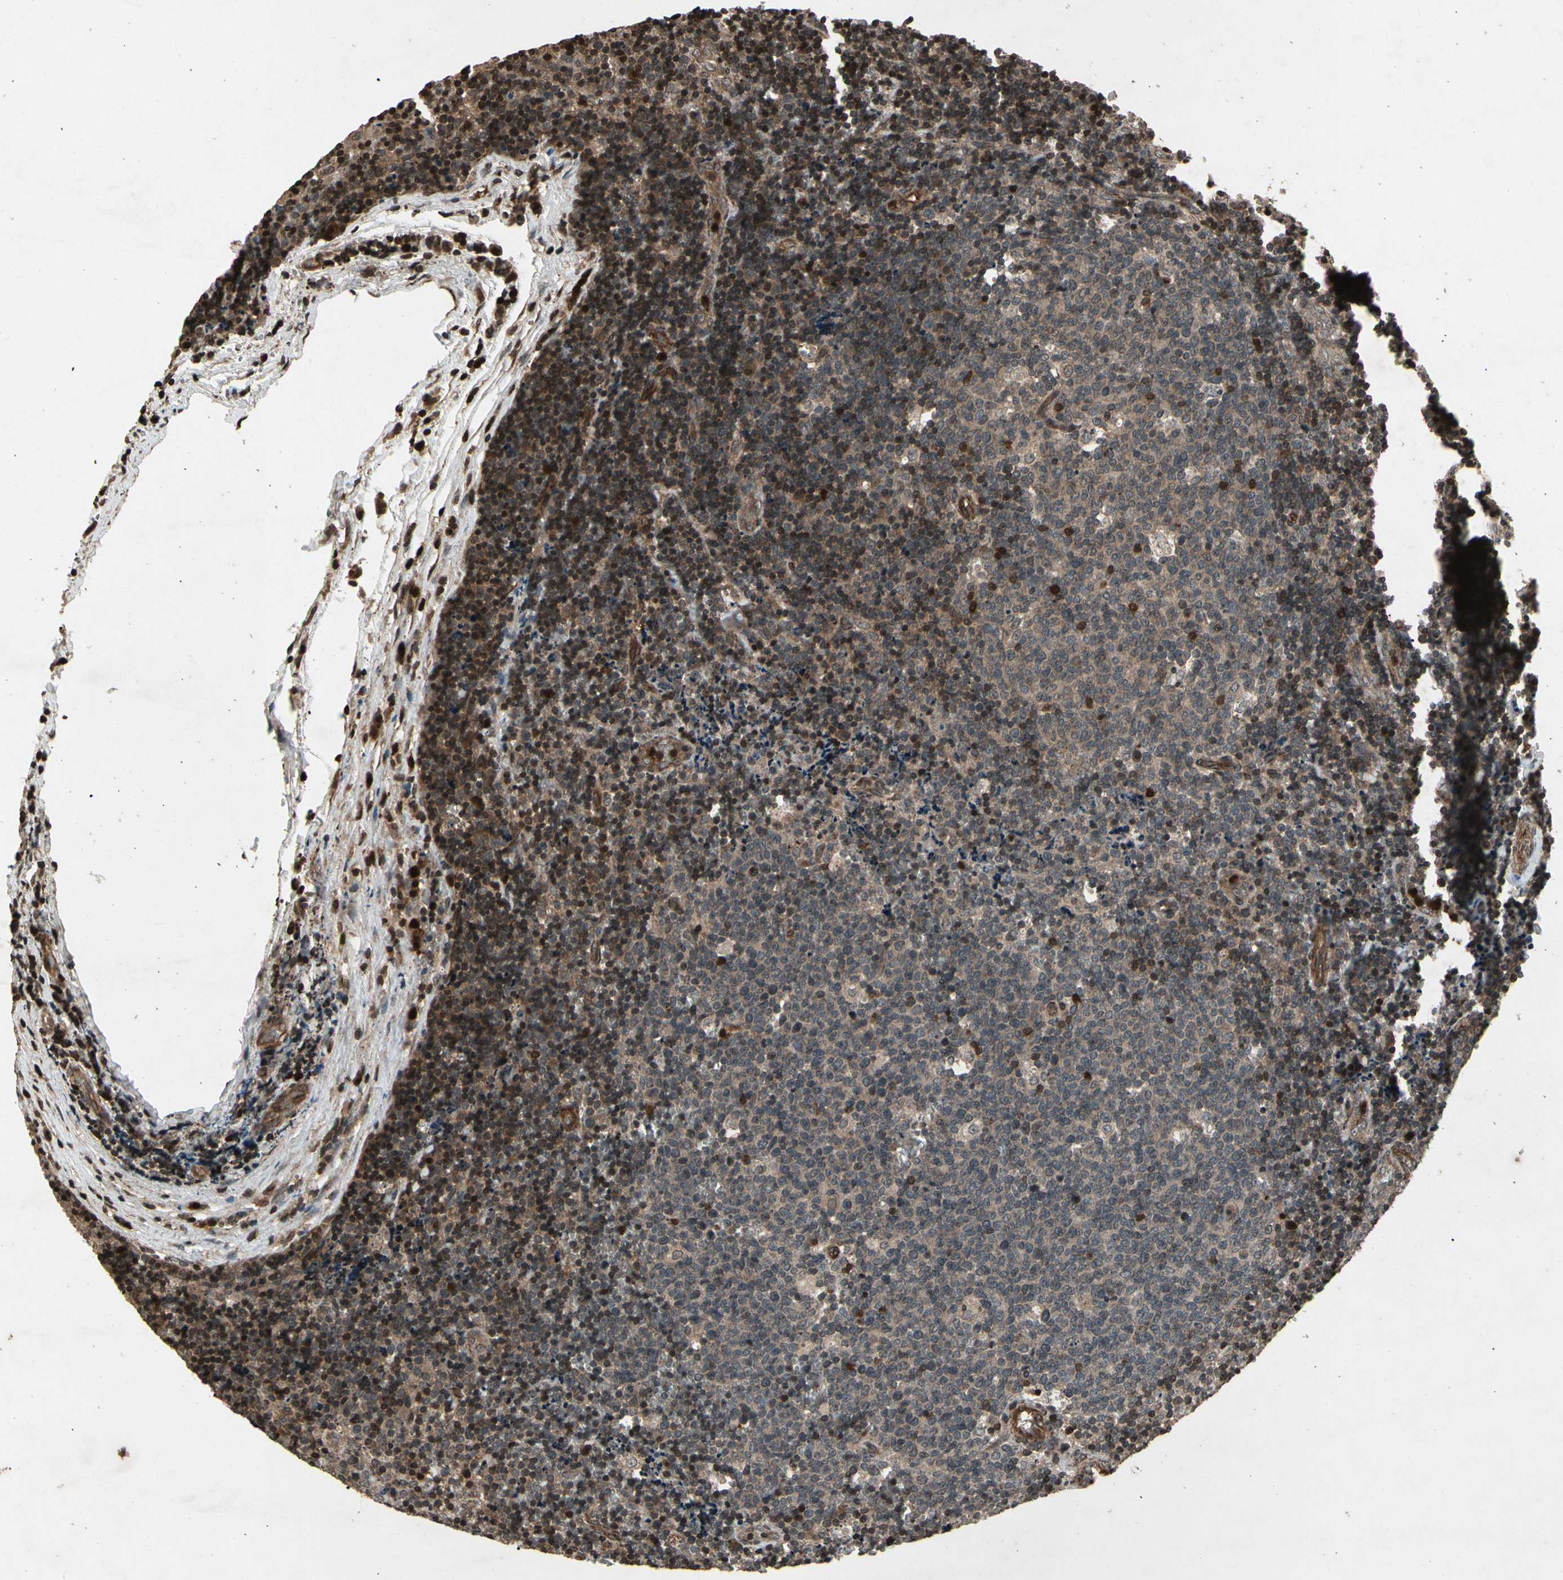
{"staining": {"intensity": "weak", "quantity": ">75%", "location": "cytoplasmic/membranous"}, "tissue": "lymph node", "cell_type": "Germinal center cells", "image_type": "normal", "snomed": [{"axis": "morphology", "description": "Normal tissue, NOS"}, {"axis": "topography", "description": "Lymph node"}, {"axis": "topography", "description": "Salivary gland"}], "caption": "Immunohistochemical staining of benign human lymph node reveals weak cytoplasmic/membranous protein expression in about >75% of germinal center cells. (DAB IHC with brightfield microscopy, high magnification).", "gene": "GLRX", "patient": {"sex": "male", "age": 8}}